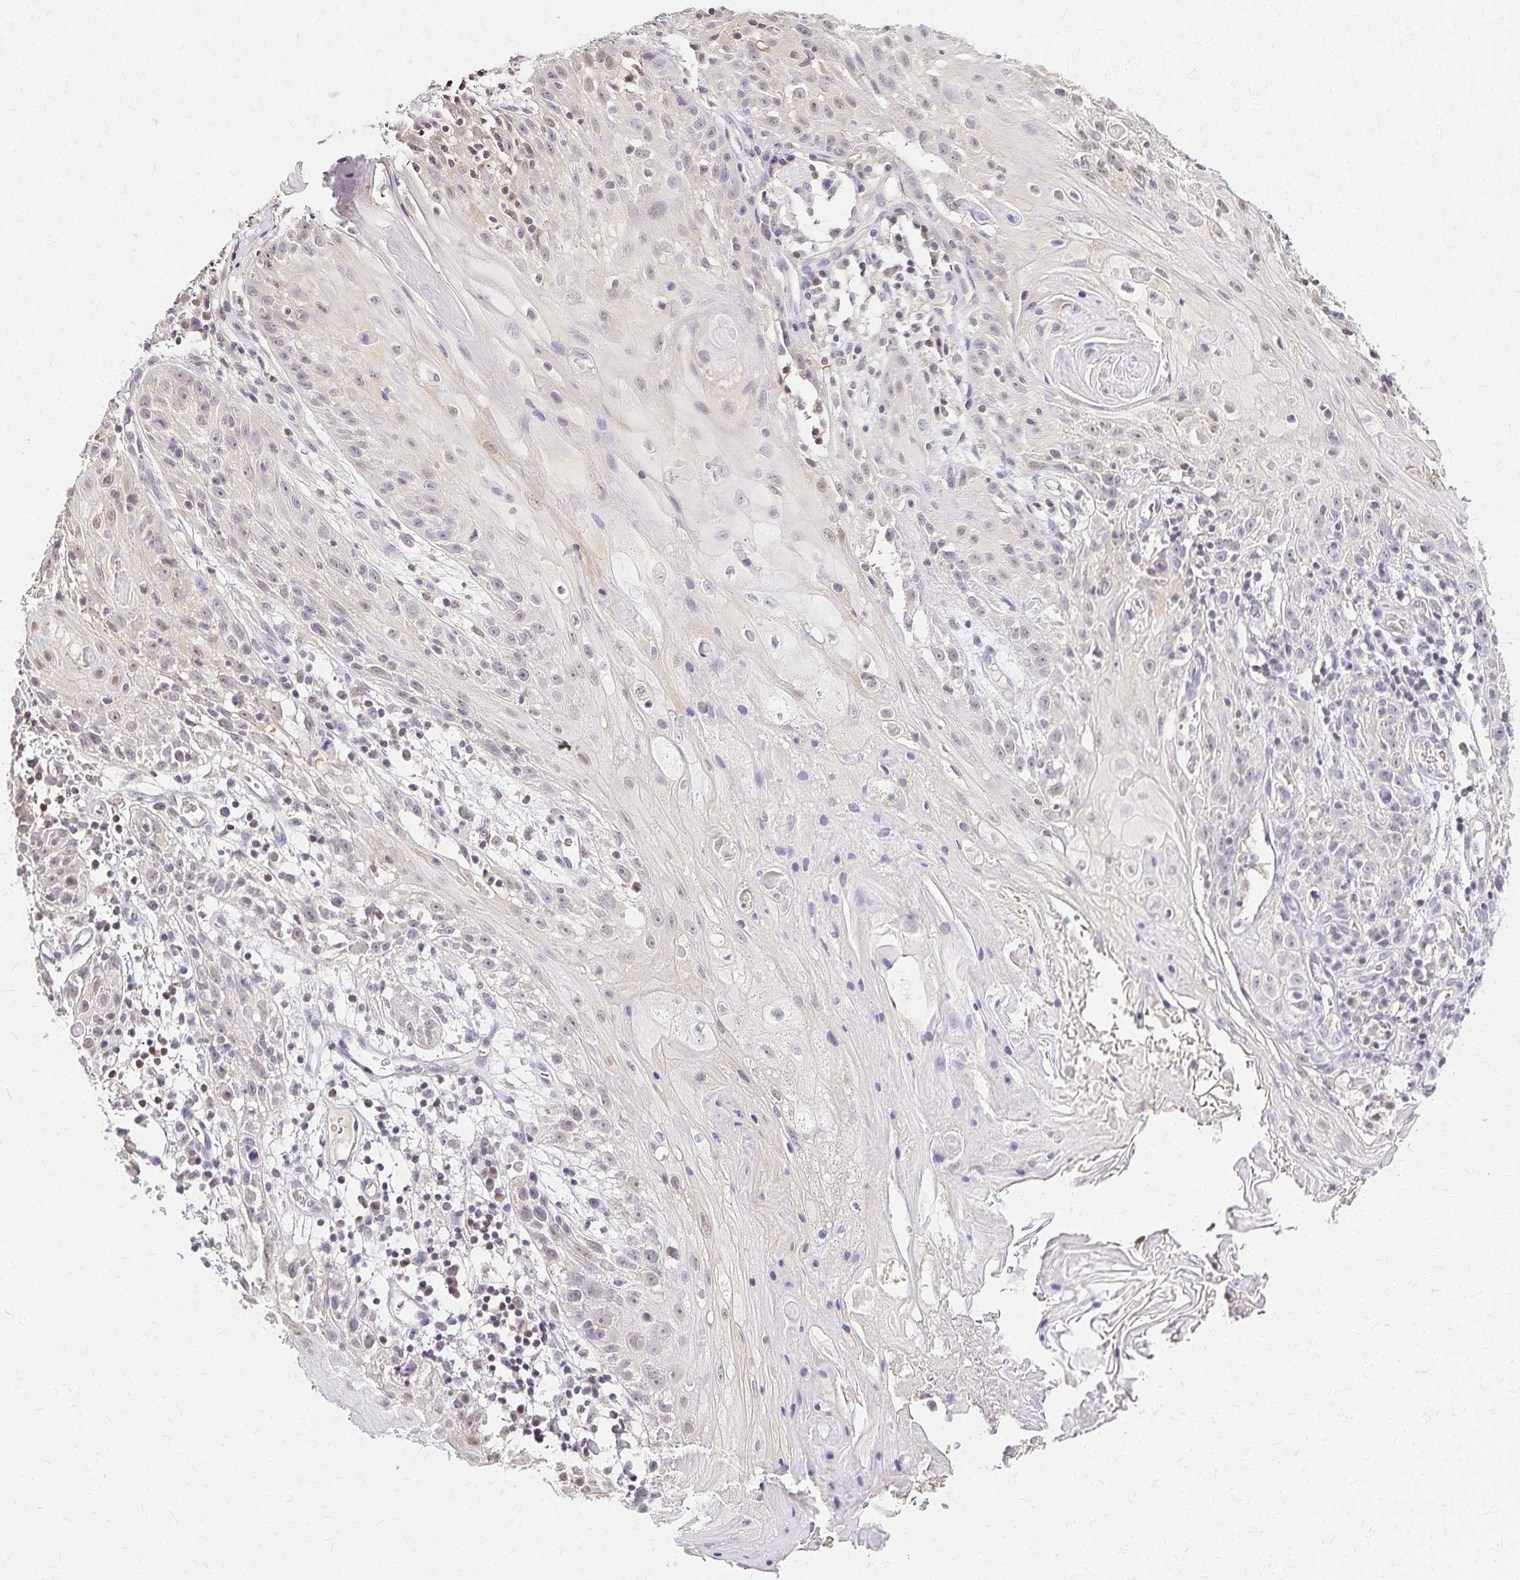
{"staining": {"intensity": "weak", "quantity": "<25%", "location": "nuclear"}, "tissue": "skin cancer", "cell_type": "Tumor cells", "image_type": "cancer", "snomed": [{"axis": "morphology", "description": "Squamous cell carcinoma, NOS"}, {"axis": "topography", "description": "Skin"}, {"axis": "topography", "description": "Vulva"}], "caption": "This histopathology image is of skin squamous cell carcinoma stained with IHC to label a protein in brown with the nuclei are counter-stained blue. There is no expression in tumor cells.", "gene": "AZGP1", "patient": {"sex": "female", "age": 76}}